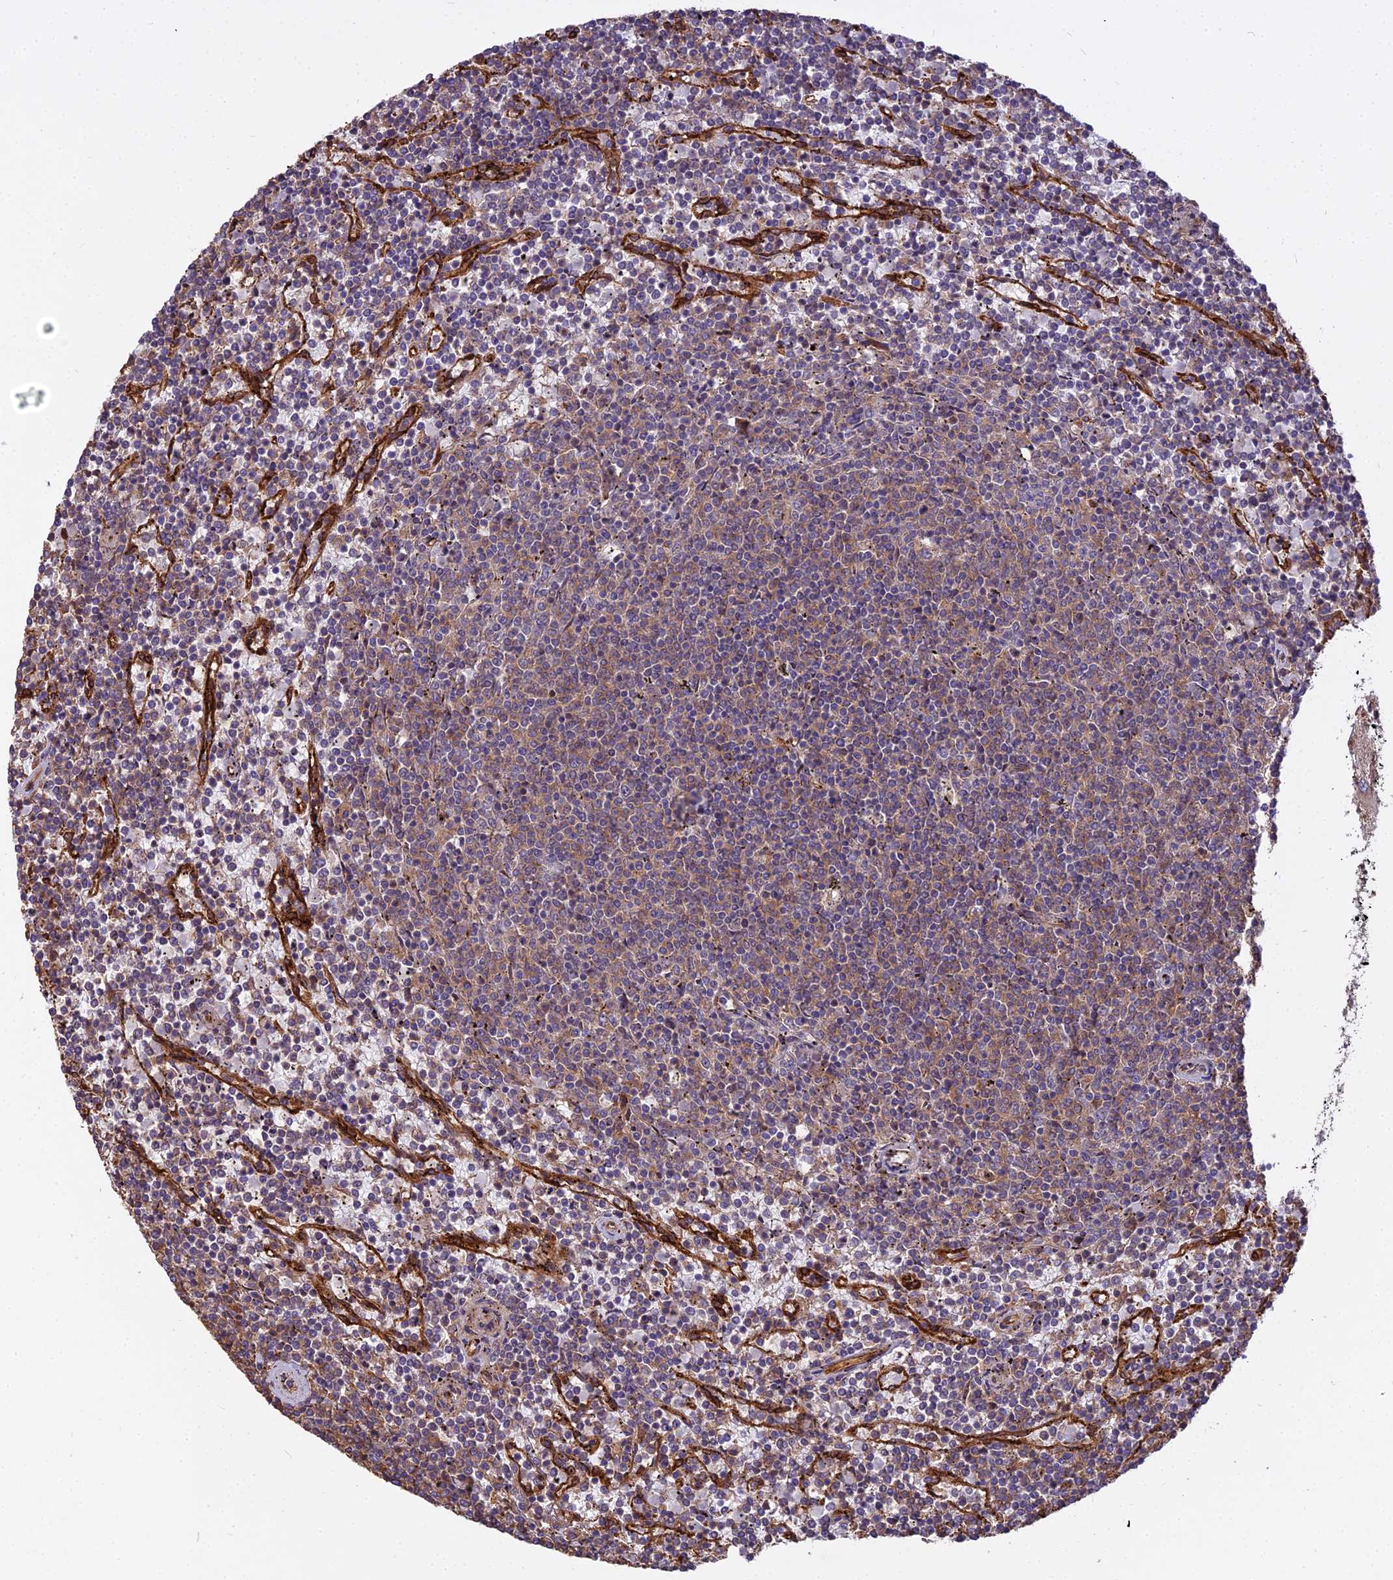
{"staining": {"intensity": "moderate", "quantity": "25%-75%", "location": "cytoplasmic/membranous"}, "tissue": "lymphoma", "cell_type": "Tumor cells", "image_type": "cancer", "snomed": [{"axis": "morphology", "description": "Malignant lymphoma, non-Hodgkin's type, Low grade"}, {"axis": "topography", "description": "Spleen"}], "caption": "Protein positivity by immunohistochemistry (IHC) demonstrates moderate cytoplasmic/membranous expression in about 25%-75% of tumor cells in low-grade malignant lymphoma, non-Hodgkin's type.", "gene": "TCEA3", "patient": {"sex": "female", "age": 50}}